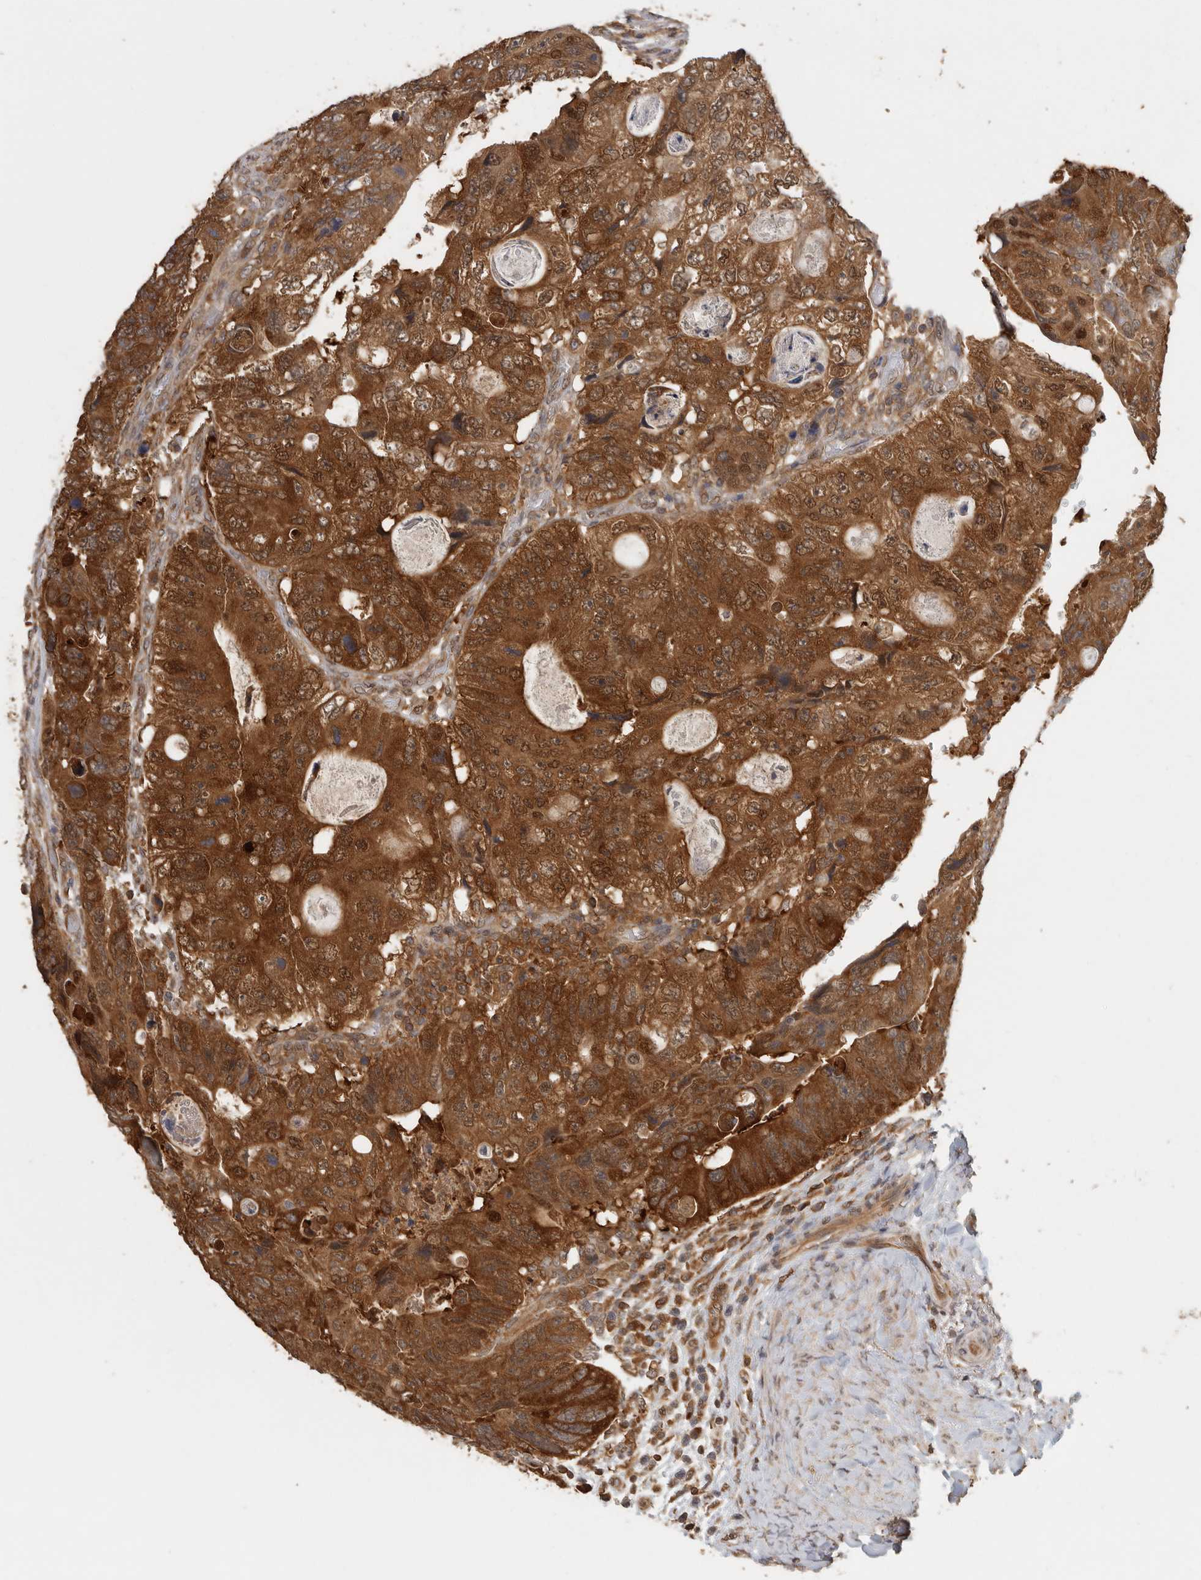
{"staining": {"intensity": "strong", "quantity": ">75%", "location": "cytoplasmic/membranous,nuclear"}, "tissue": "colorectal cancer", "cell_type": "Tumor cells", "image_type": "cancer", "snomed": [{"axis": "morphology", "description": "Adenocarcinoma, NOS"}, {"axis": "topography", "description": "Rectum"}], "caption": "The immunohistochemical stain highlights strong cytoplasmic/membranous and nuclear expression in tumor cells of colorectal adenocarcinoma tissue.", "gene": "CCT8", "patient": {"sex": "male", "age": 59}}